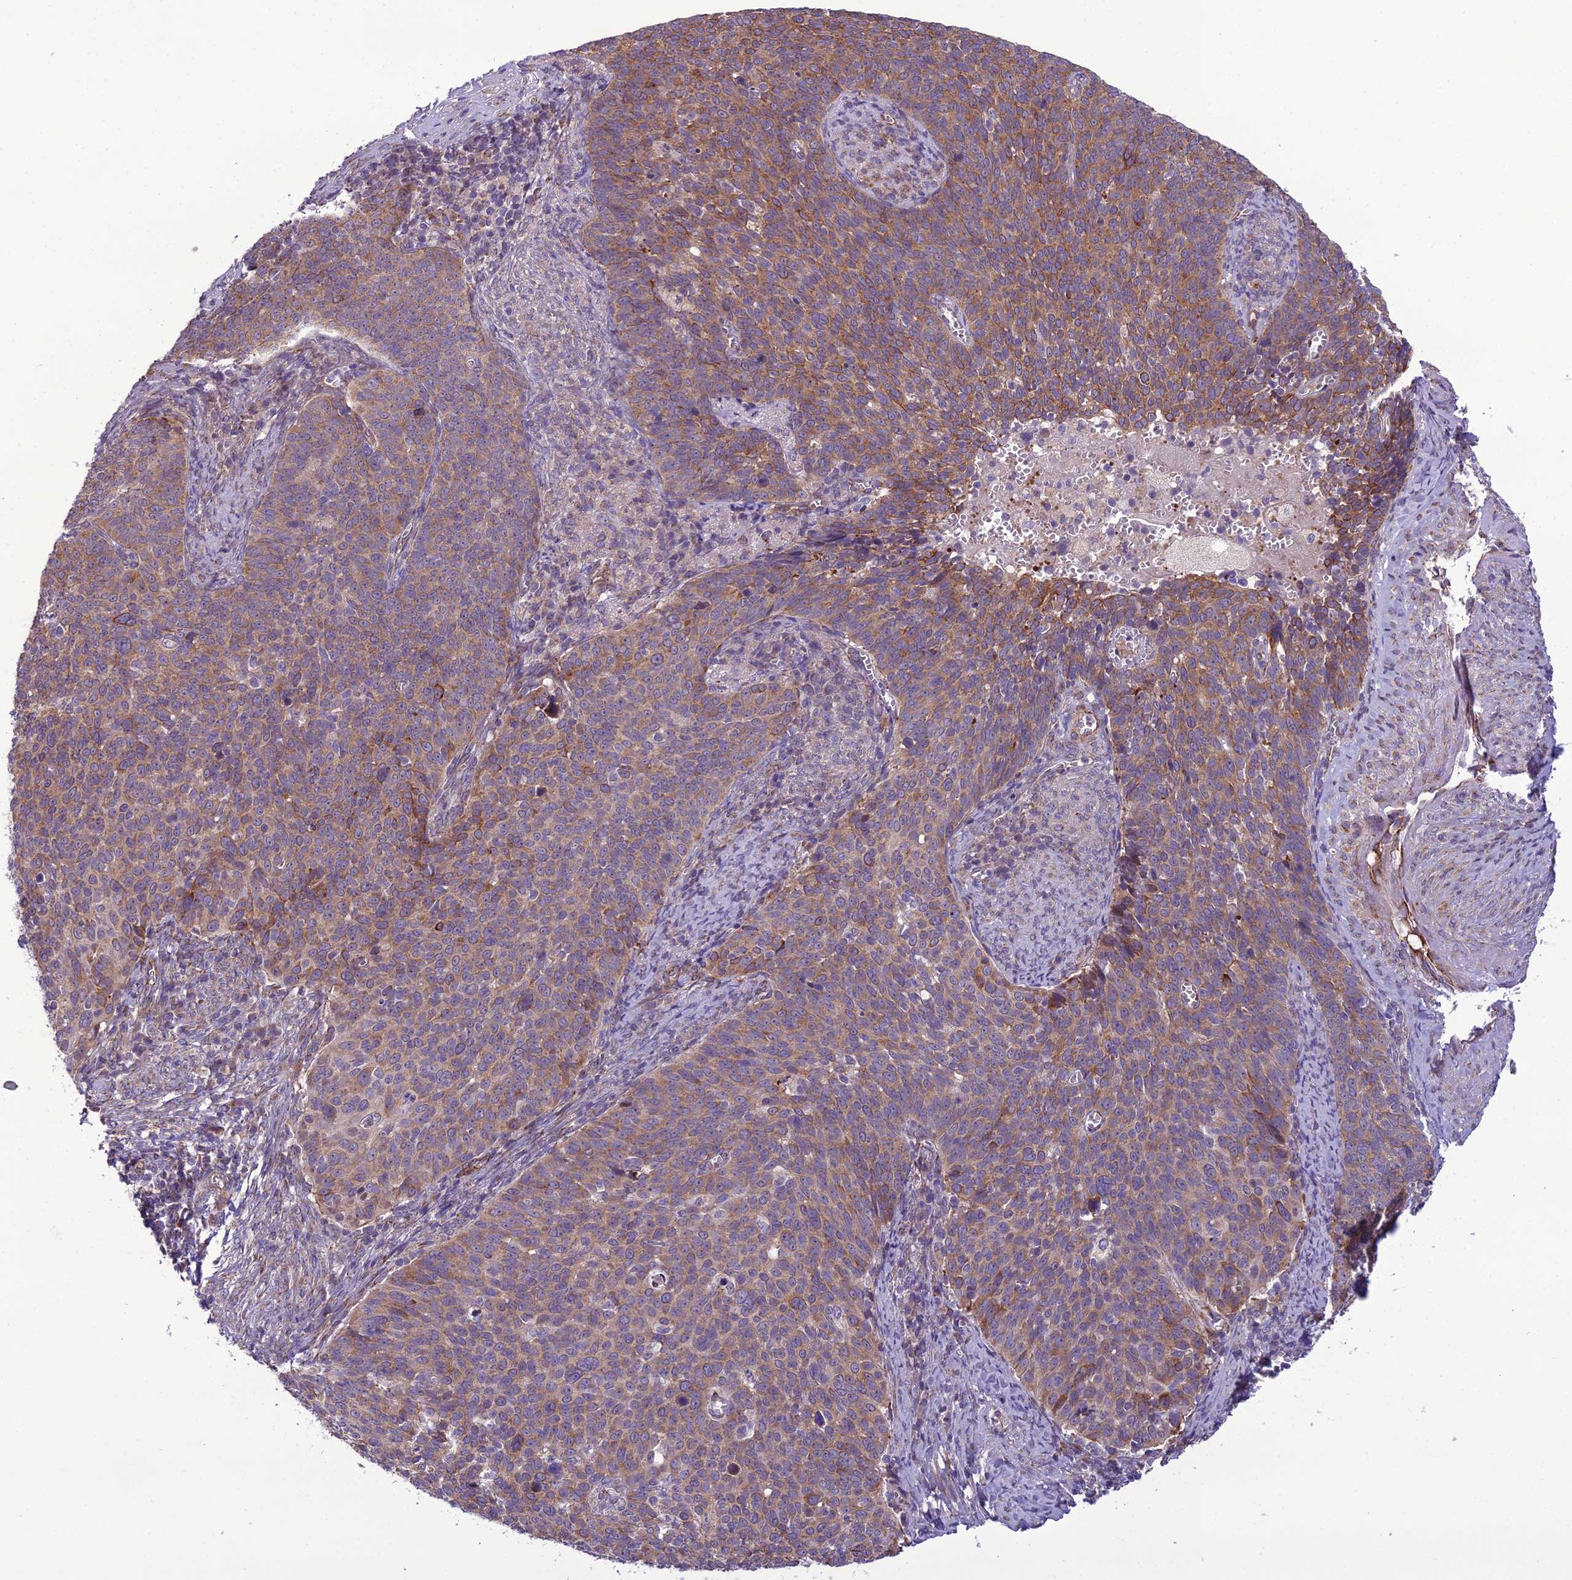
{"staining": {"intensity": "moderate", "quantity": ">75%", "location": "cytoplasmic/membranous"}, "tissue": "cervical cancer", "cell_type": "Tumor cells", "image_type": "cancer", "snomed": [{"axis": "morphology", "description": "Normal tissue, NOS"}, {"axis": "morphology", "description": "Squamous cell carcinoma, NOS"}, {"axis": "topography", "description": "Cervix"}], "caption": "Protein expression analysis of cervical cancer (squamous cell carcinoma) shows moderate cytoplasmic/membranous expression in about >75% of tumor cells.", "gene": "NODAL", "patient": {"sex": "female", "age": 39}}